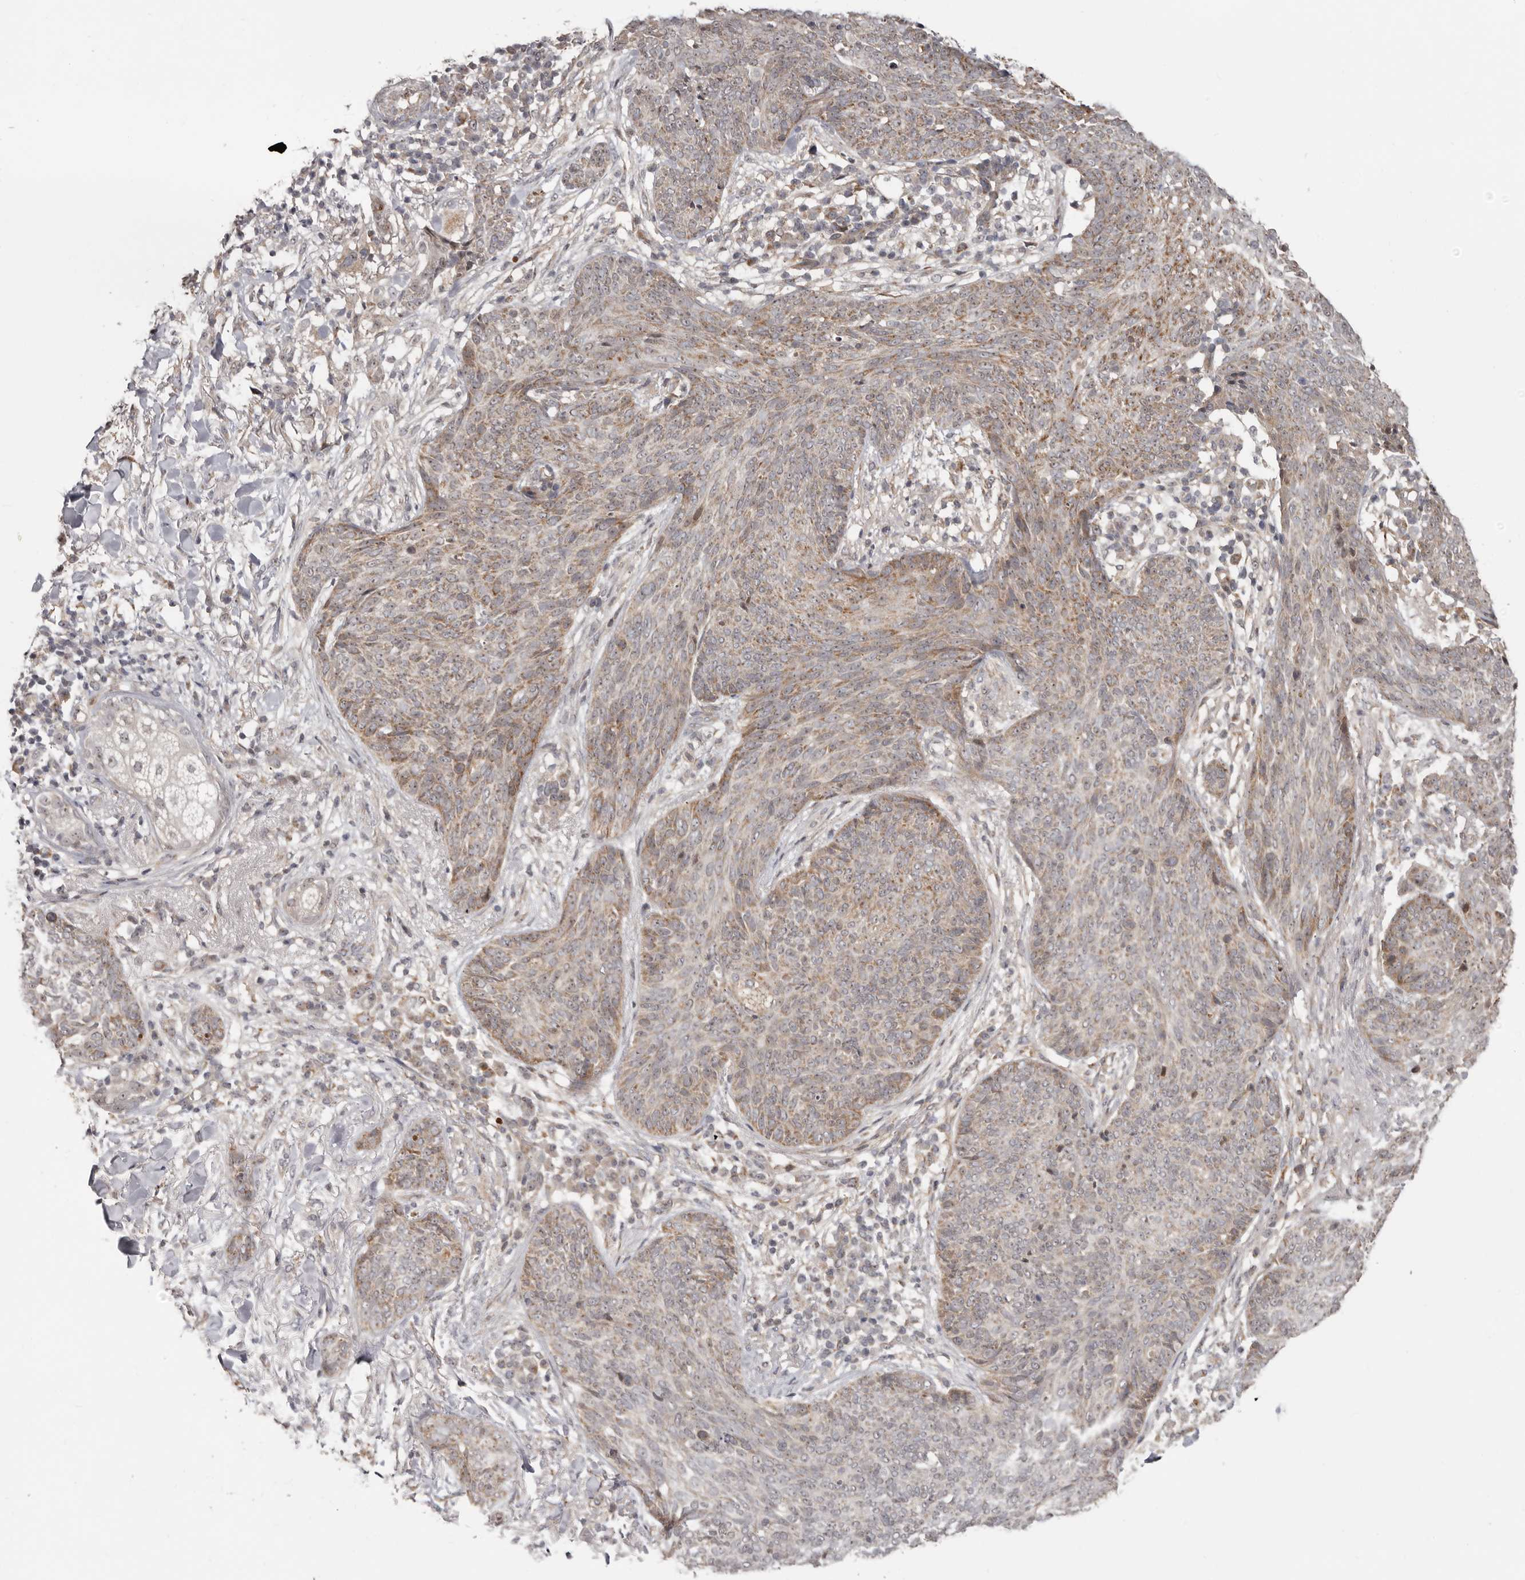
{"staining": {"intensity": "weak", "quantity": "25%-75%", "location": "cytoplasmic/membranous"}, "tissue": "skin cancer", "cell_type": "Tumor cells", "image_type": "cancer", "snomed": [{"axis": "morphology", "description": "Basal cell carcinoma"}, {"axis": "topography", "description": "Skin"}], "caption": "Tumor cells exhibit low levels of weak cytoplasmic/membranous expression in approximately 25%-75% of cells in human skin cancer (basal cell carcinoma).", "gene": "BAD", "patient": {"sex": "male", "age": 85}}